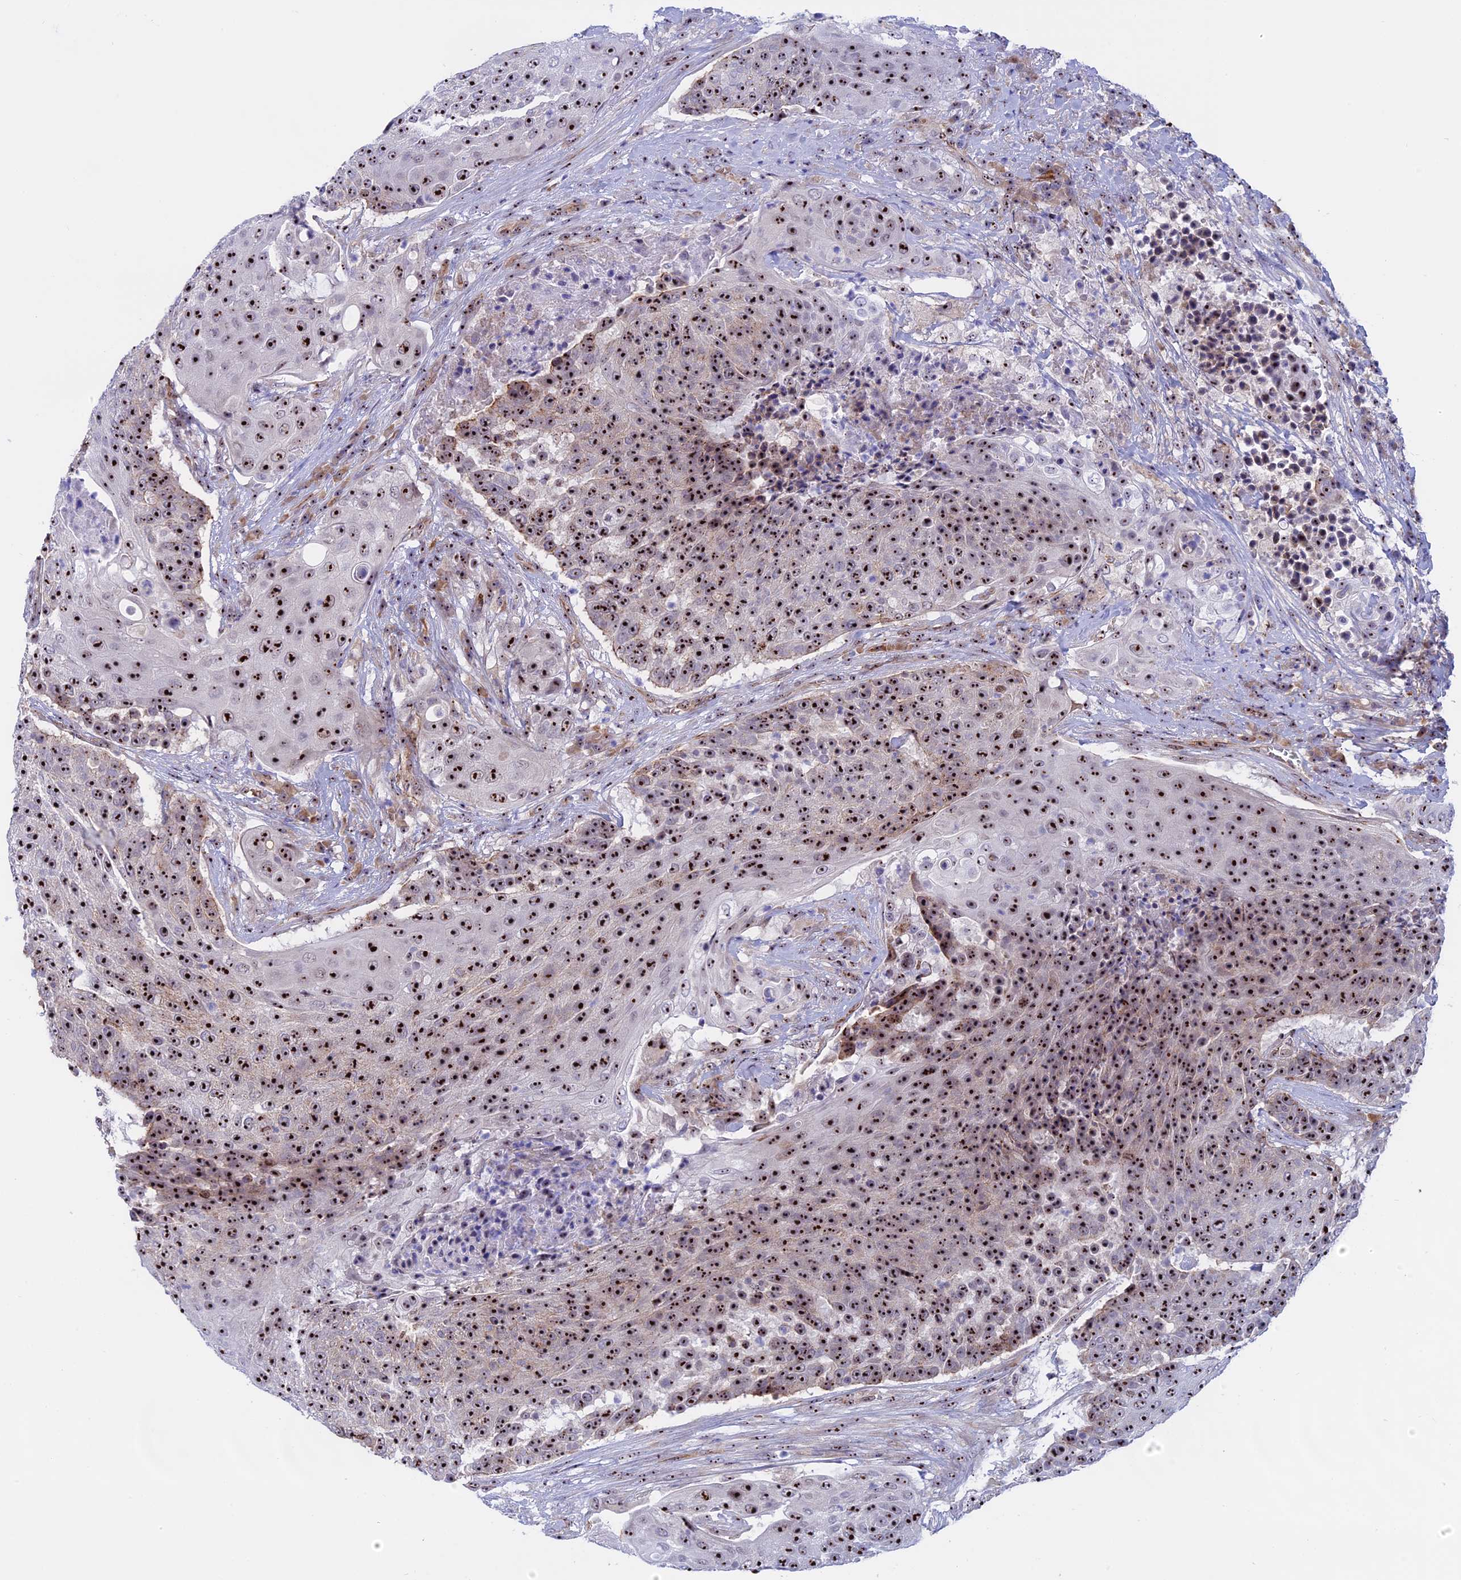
{"staining": {"intensity": "strong", "quantity": ">75%", "location": "nuclear"}, "tissue": "urothelial cancer", "cell_type": "Tumor cells", "image_type": "cancer", "snomed": [{"axis": "morphology", "description": "Urothelial carcinoma, High grade"}, {"axis": "topography", "description": "Urinary bladder"}], "caption": "Immunohistochemistry (IHC) histopathology image of neoplastic tissue: human high-grade urothelial carcinoma stained using immunohistochemistry (IHC) shows high levels of strong protein expression localized specifically in the nuclear of tumor cells, appearing as a nuclear brown color.", "gene": "DBNDD1", "patient": {"sex": "female", "age": 63}}